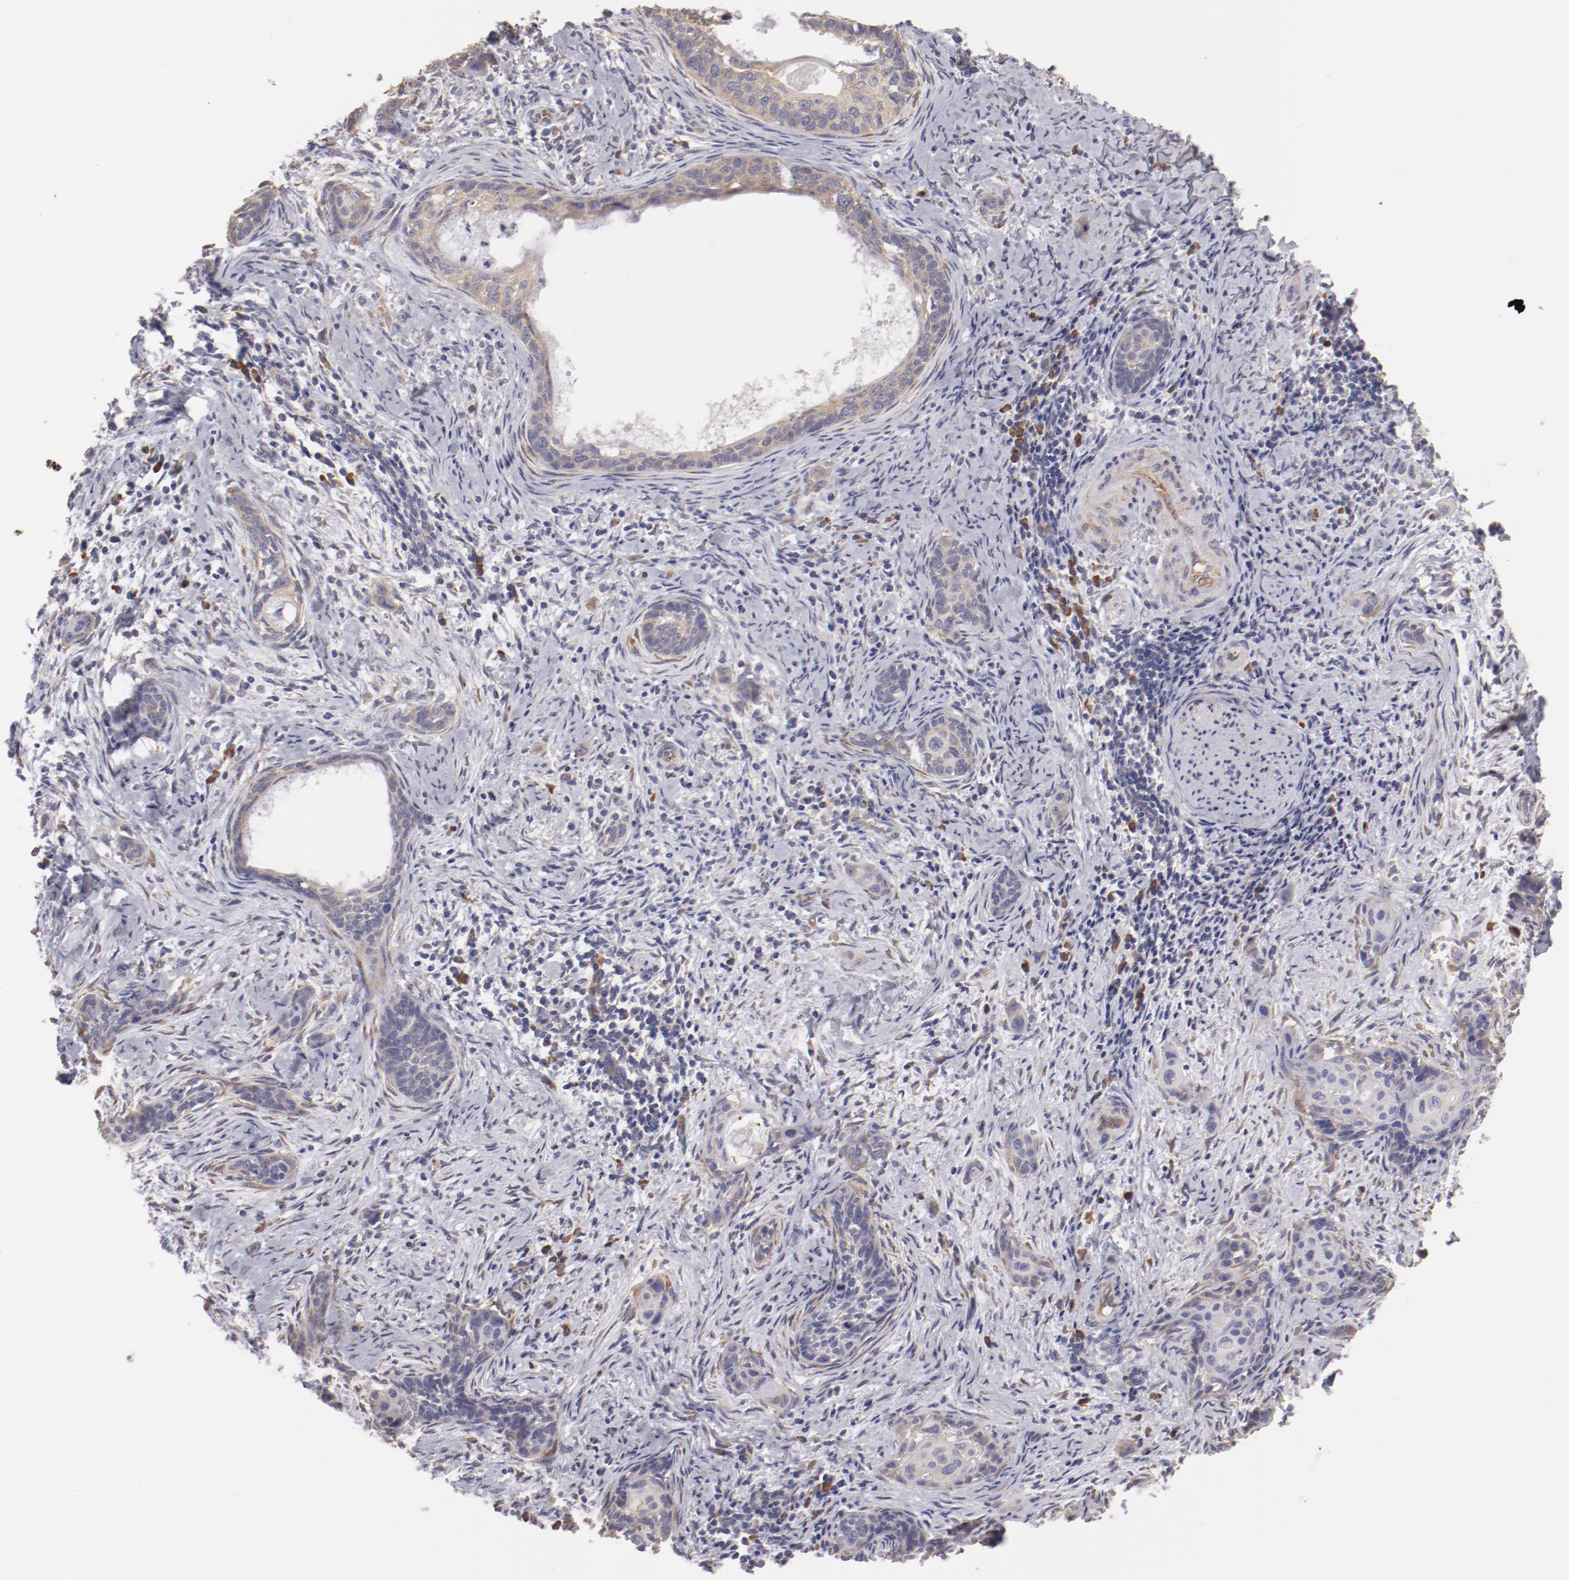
{"staining": {"intensity": "weak", "quantity": "25%-75%", "location": "cytoplasmic/membranous"}, "tissue": "cervical cancer", "cell_type": "Tumor cells", "image_type": "cancer", "snomed": [{"axis": "morphology", "description": "Squamous cell carcinoma, NOS"}, {"axis": "topography", "description": "Cervix"}], "caption": "An IHC photomicrograph of neoplastic tissue is shown. Protein staining in brown shows weak cytoplasmic/membranous positivity in cervical cancer (squamous cell carcinoma) within tumor cells.", "gene": "ENTPD5", "patient": {"sex": "female", "age": 33}}